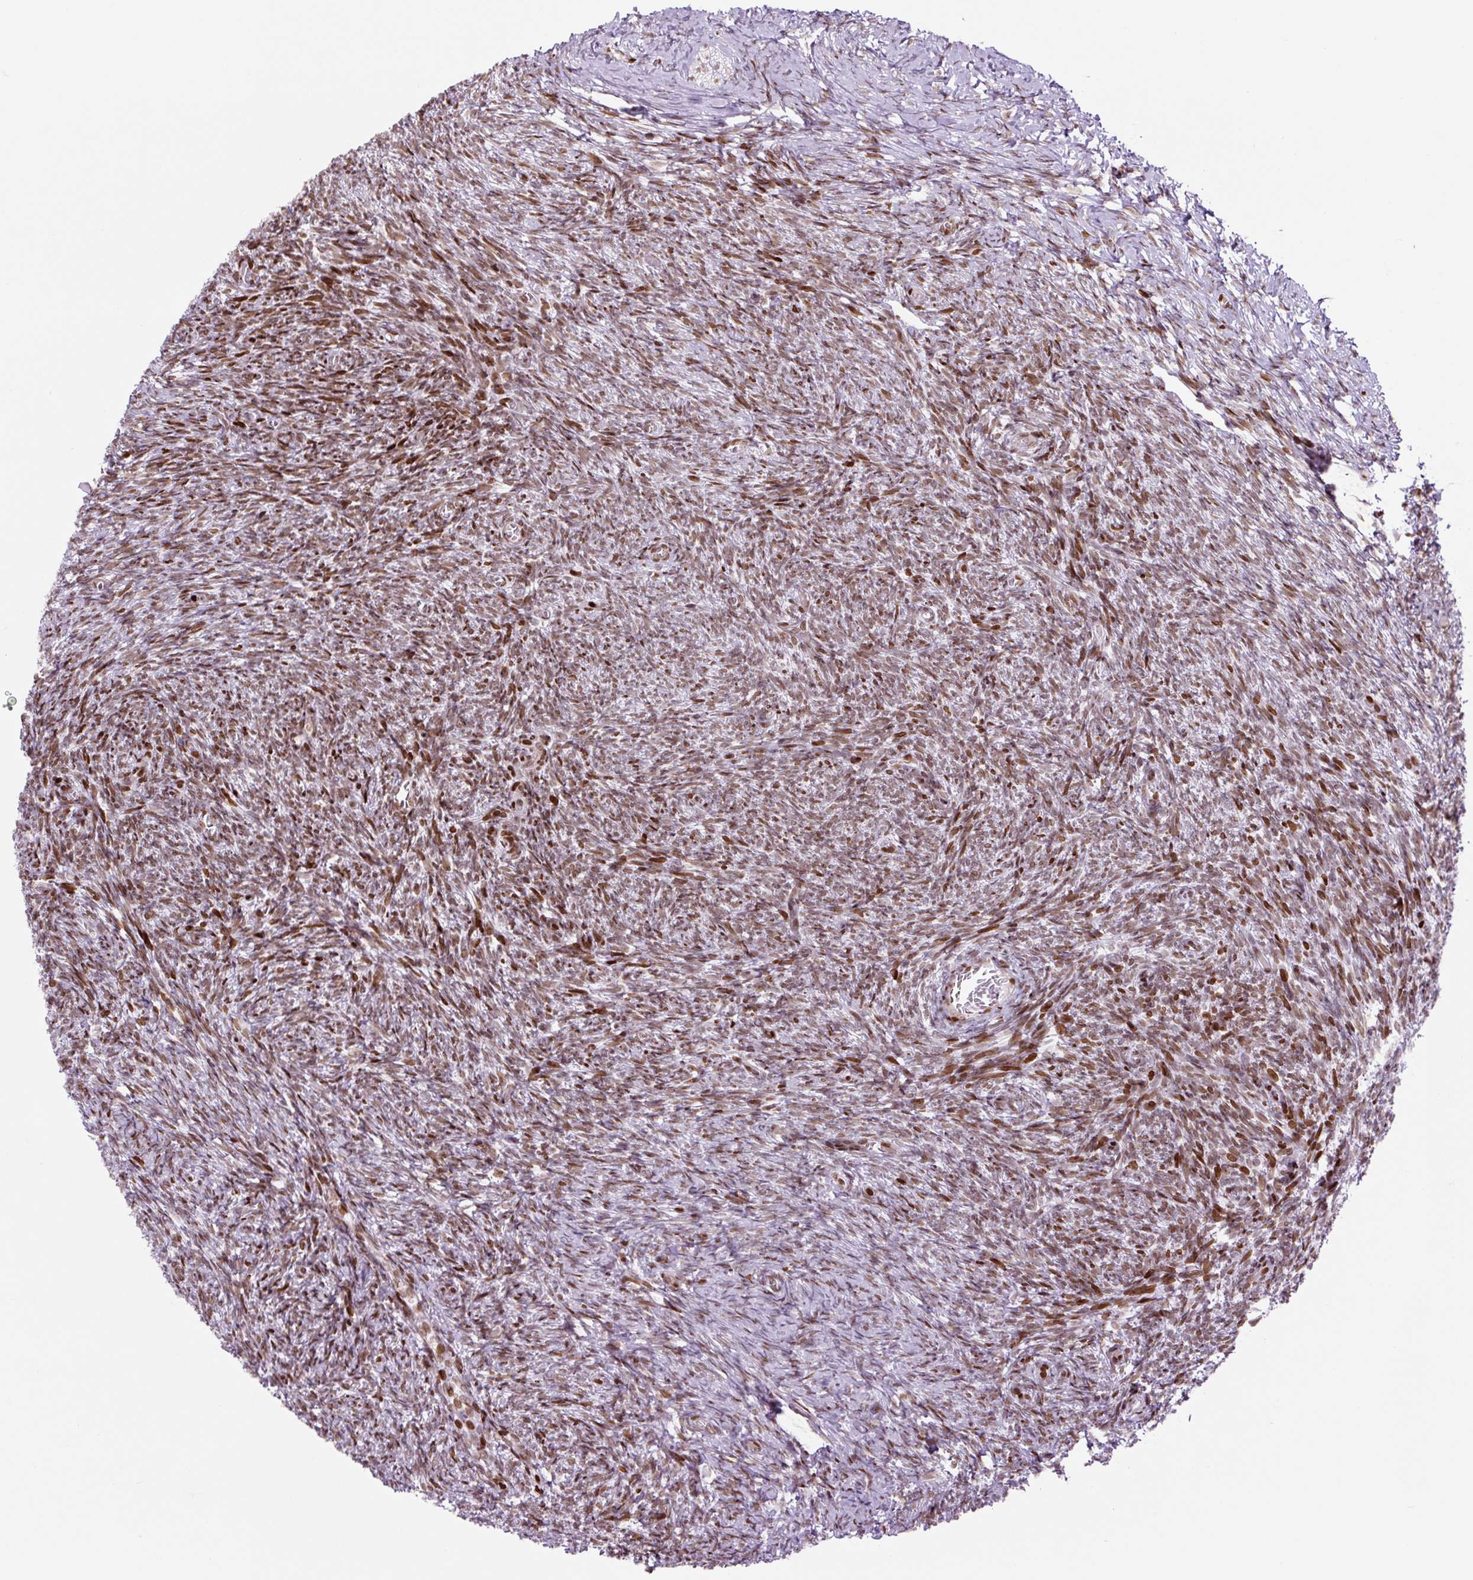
{"staining": {"intensity": "moderate", "quantity": ">75%", "location": "nuclear"}, "tissue": "ovary", "cell_type": "Ovarian stroma cells", "image_type": "normal", "snomed": [{"axis": "morphology", "description": "Normal tissue, NOS"}, {"axis": "topography", "description": "Ovary"}], "caption": "A photomicrograph of human ovary stained for a protein reveals moderate nuclear brown staining in ovarian stroma cells. Using DAB (brown) and hematoxylin (blue) stains, captured at high magnification using brightfield microscopy.", "gene": "H1", "patient": {"sex": "female", "age": 39}}